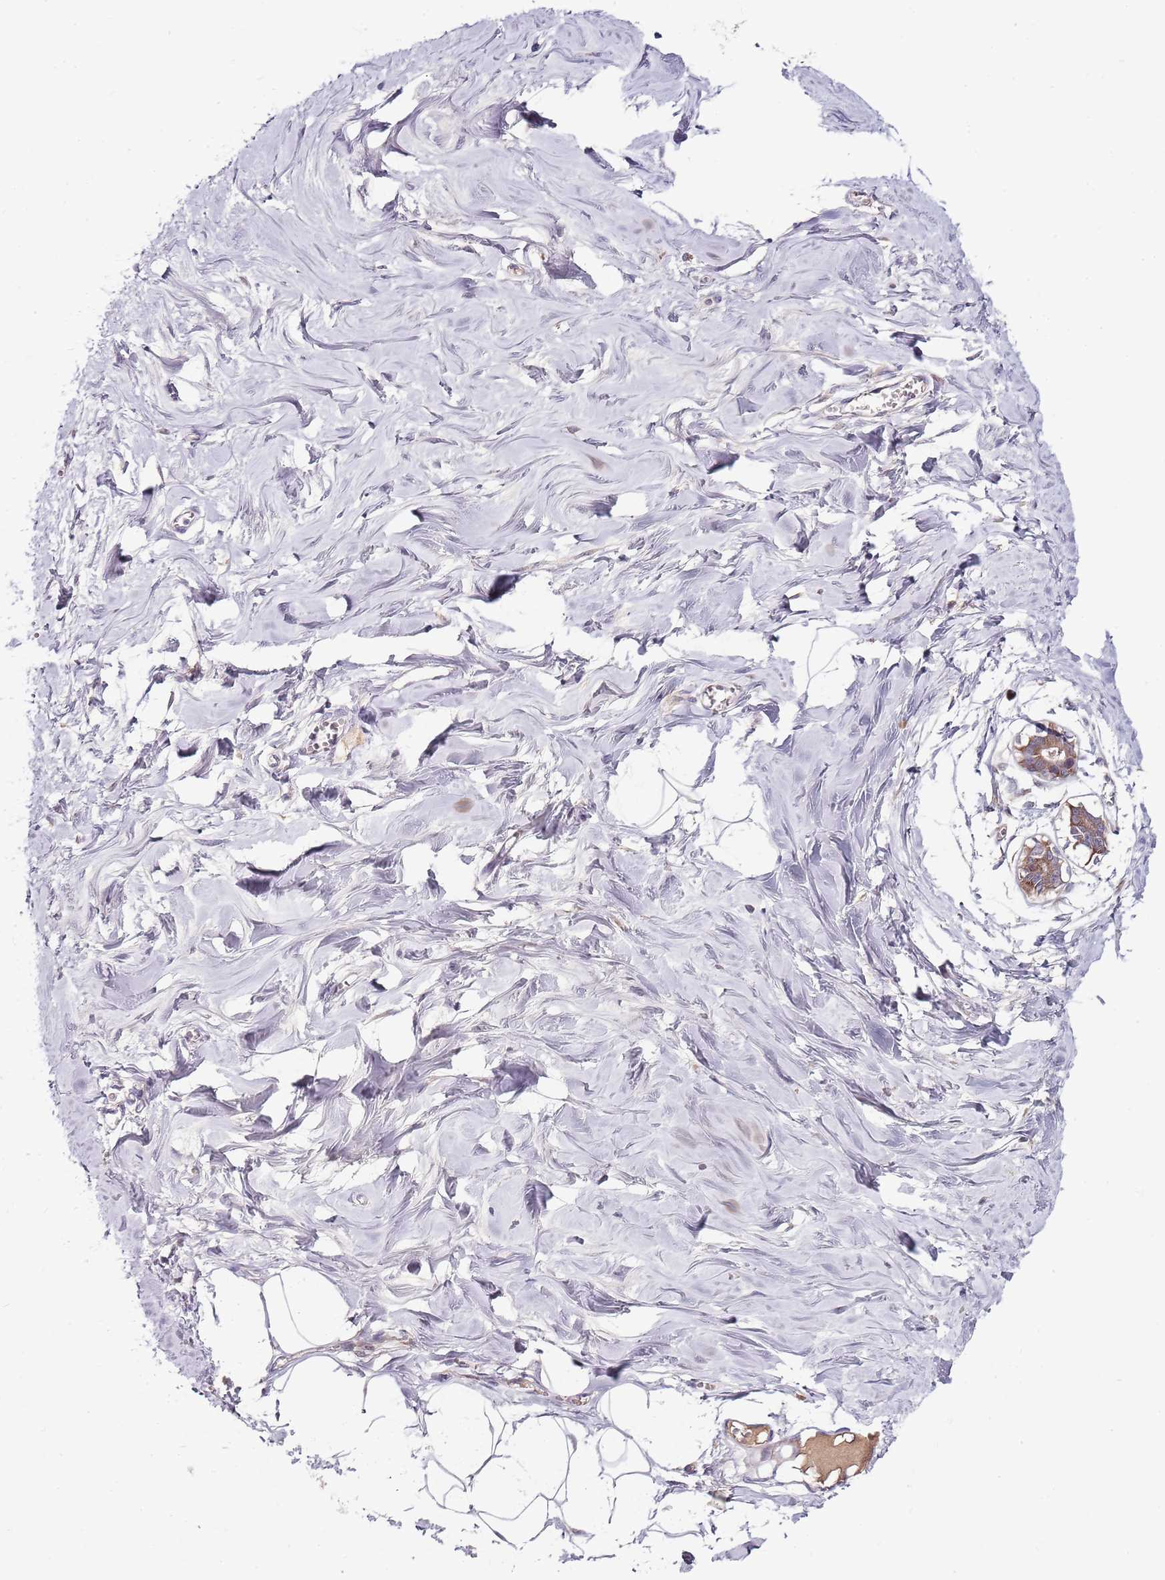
{"staining": {"intensity": "negative", "quantity": "none", "location": "none"}, "tissue": "breast", "cell_type": "Adipocytes", "image_type": "normal", "snomed": [{"axis": "morphology", "description": "Normal tissue, NOS"}, {"axis": "topography", "description": "Breast"}], "caption": "An image of breast stained for a protein exhibits no brown staining in adipocytes.", "gene": "FBXL22", "patient": {"sex": "female", "age": 27}}